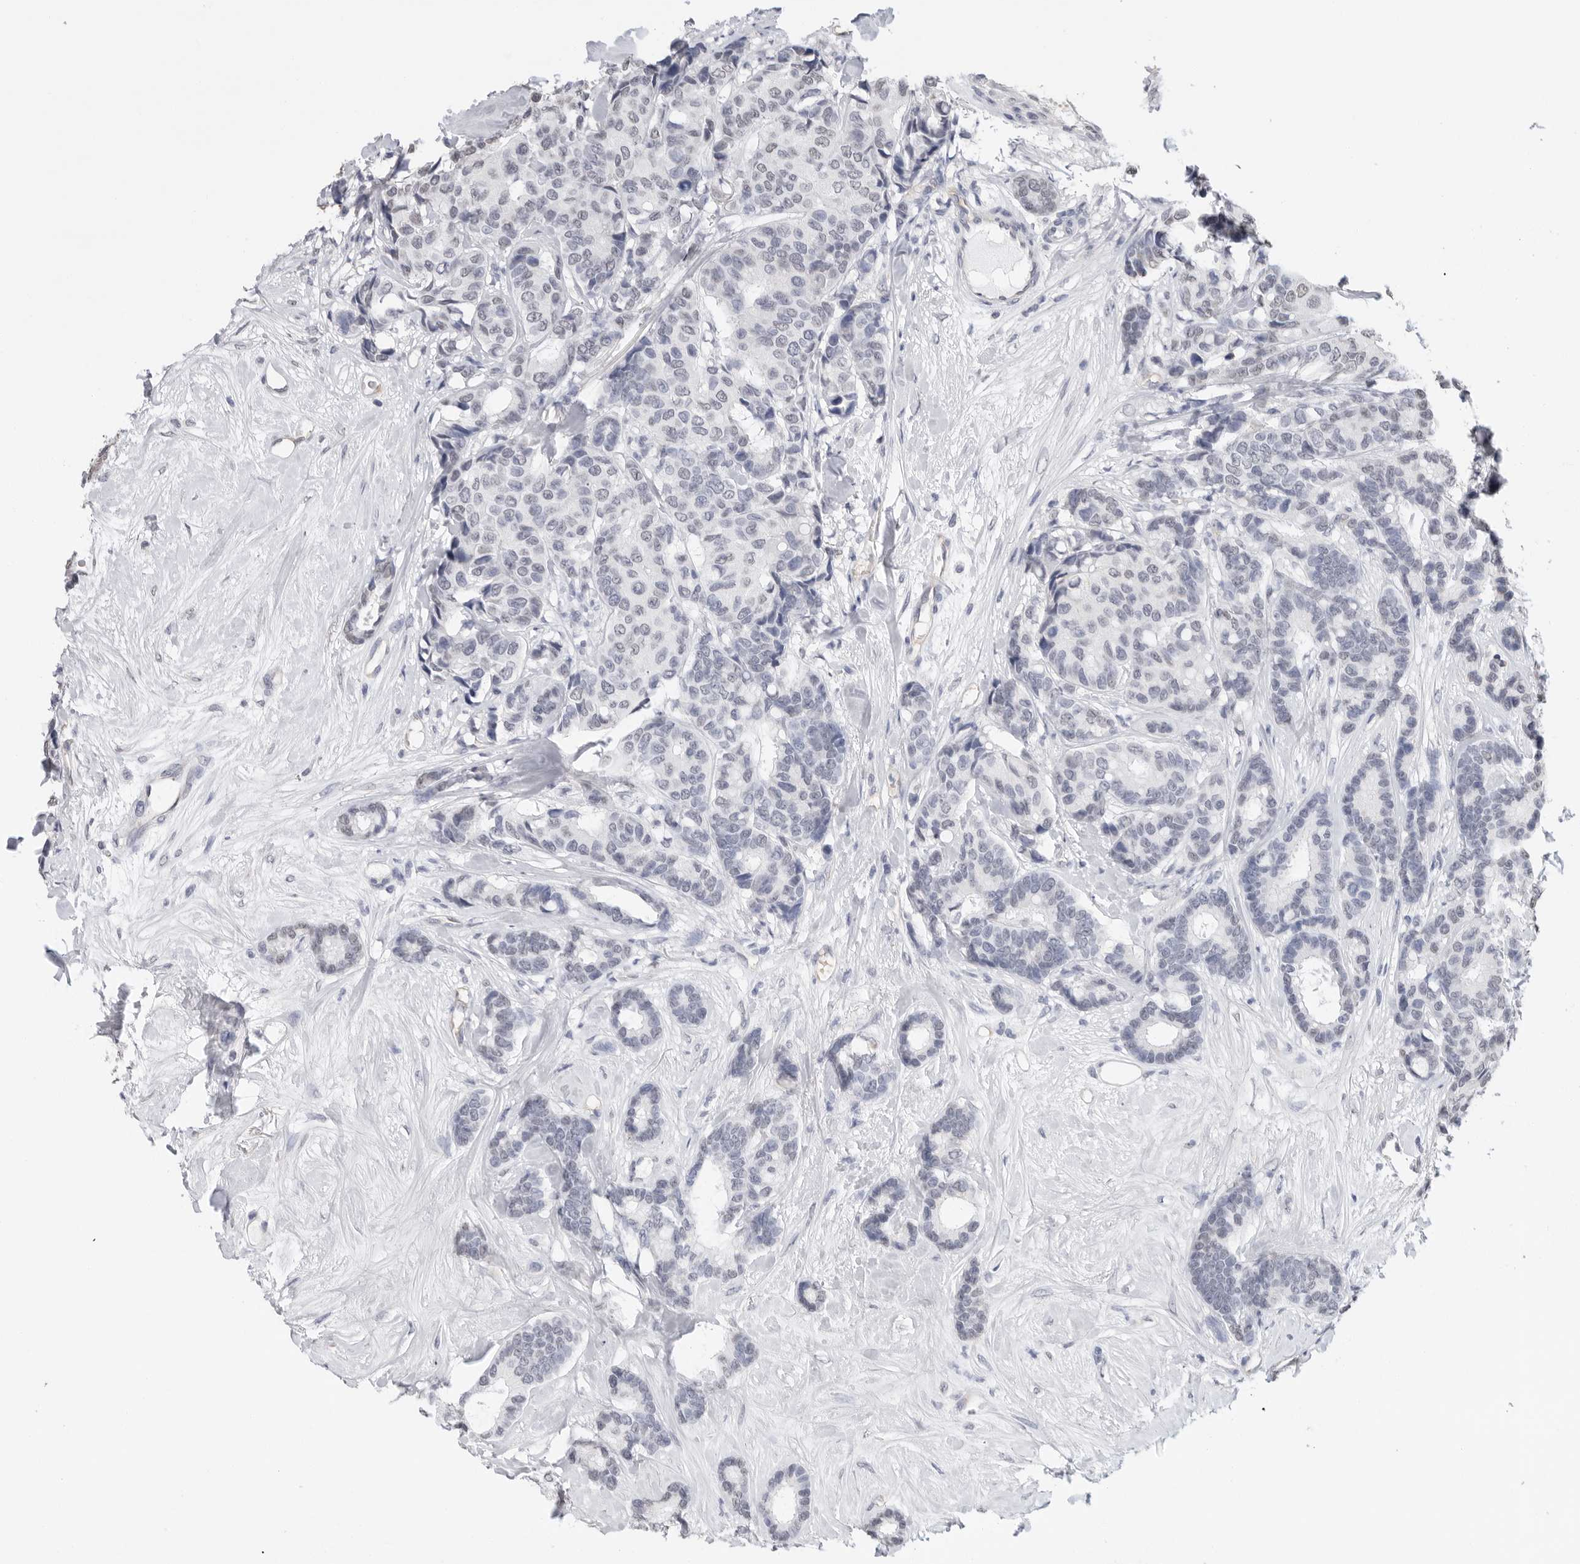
{"staining": {"intensity": "negative", "quantity": "none", "location": "none"}, "tissue": "breast cancer", "cell_type": "Tumor cells", "image_type": "cancer", "snomed": [{"axis": "morphology", "description": "Duct carcinoma"}, {"axis": "topography", "description": "Breast"}], "caption": "An immunohistochemistry (IHC) micrograph of breast intraductal carcinoma is shown. There is no staining in tumor cells of breast intraductal carcinoma.", "gene": "ARHGEF10", "patient": {"sex": "female", "age": 87}}